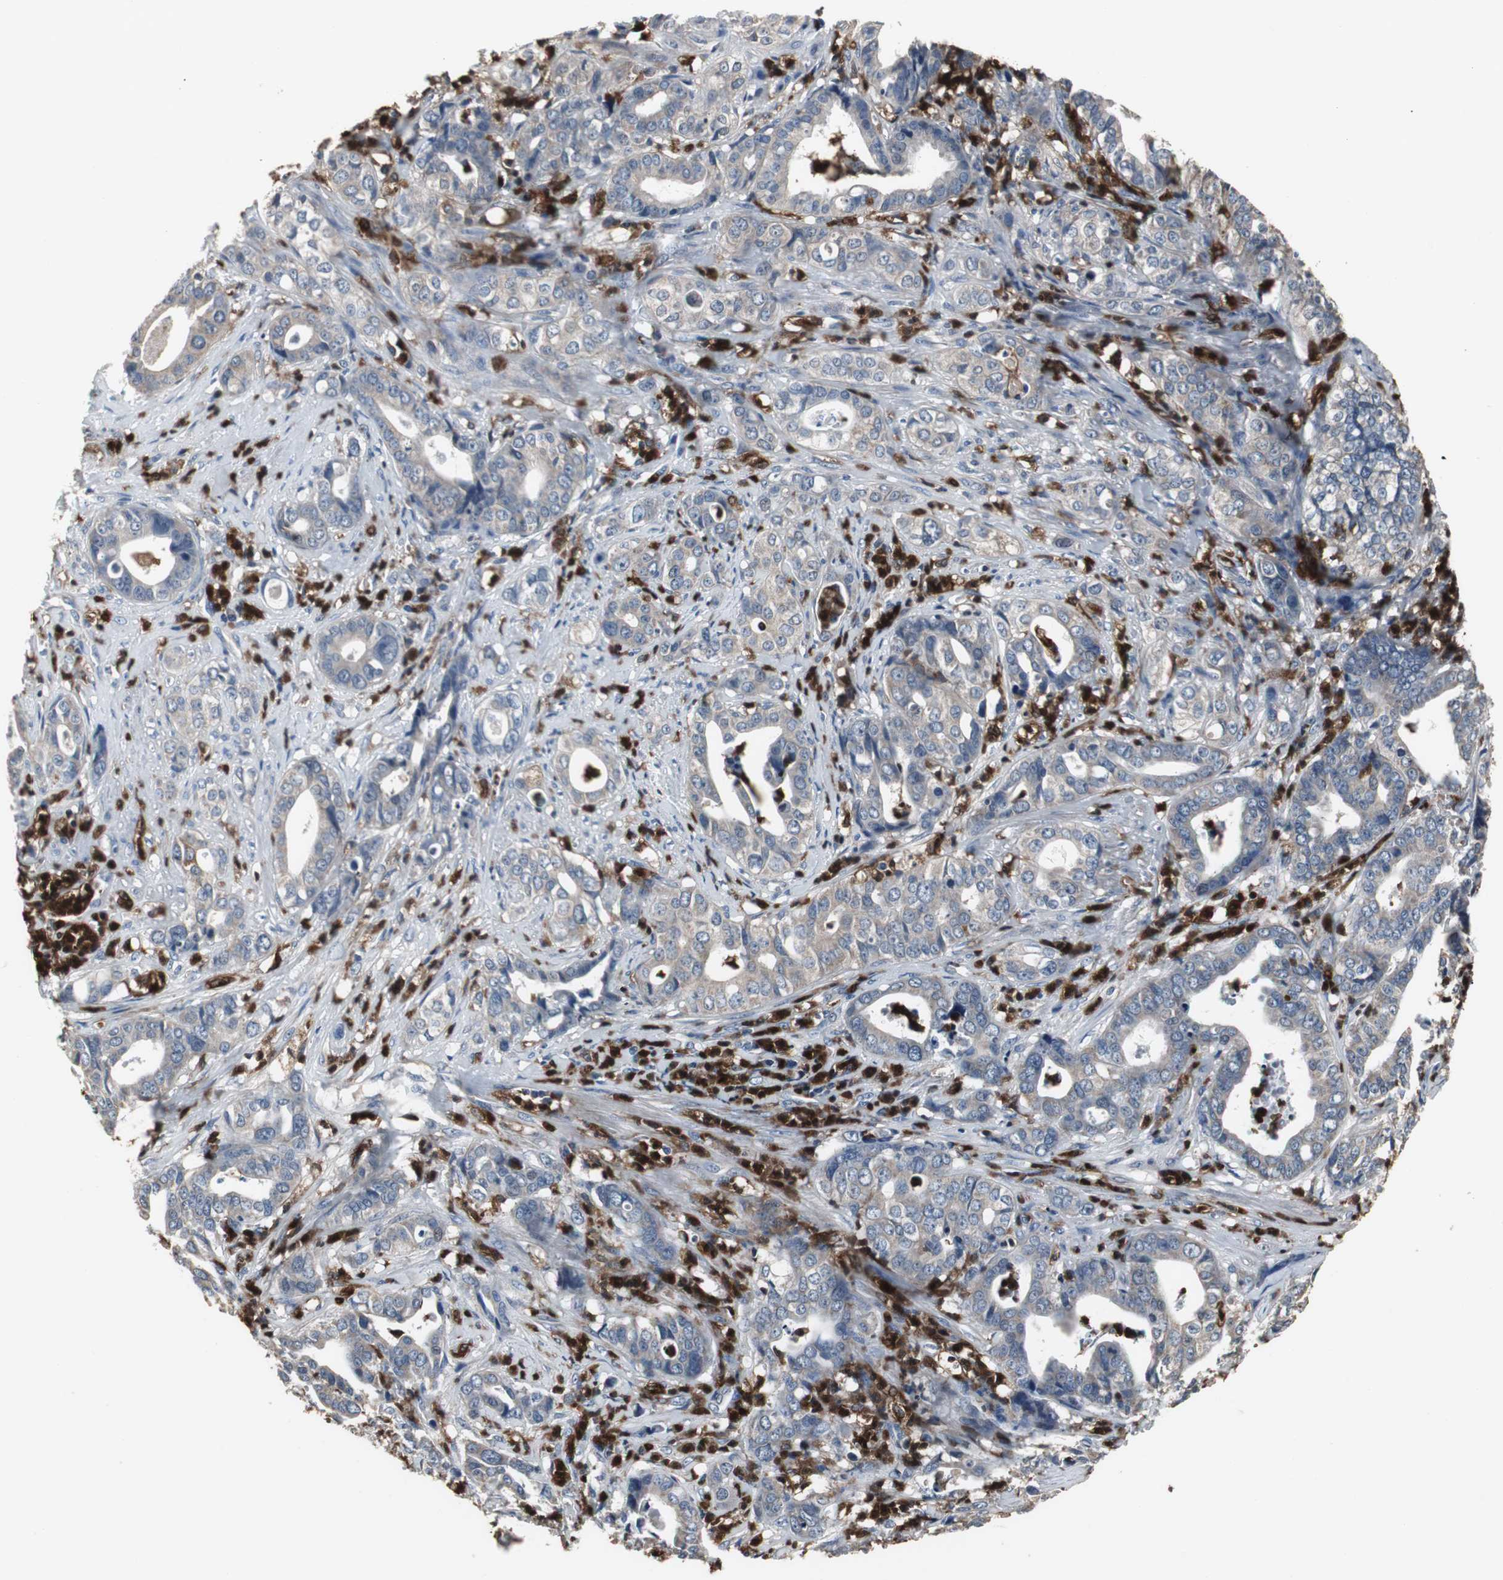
{"staining": {"intensity": "negative", "quantity": "none", "location": "none"}, "tissue": "liver cancer", "cell_type": "Tumor cells", "image_type": "cancer", "snomed": [{"axis": "morphology", "description": "Cholangiocarcinoma"}, {"axis": "topography", "description": "Liver"}], "caption": "IHC of liver cancer reveals no expression in tumor cells.", "gene": "NCF2", "patient": {"sex": "female", "age": 61}}